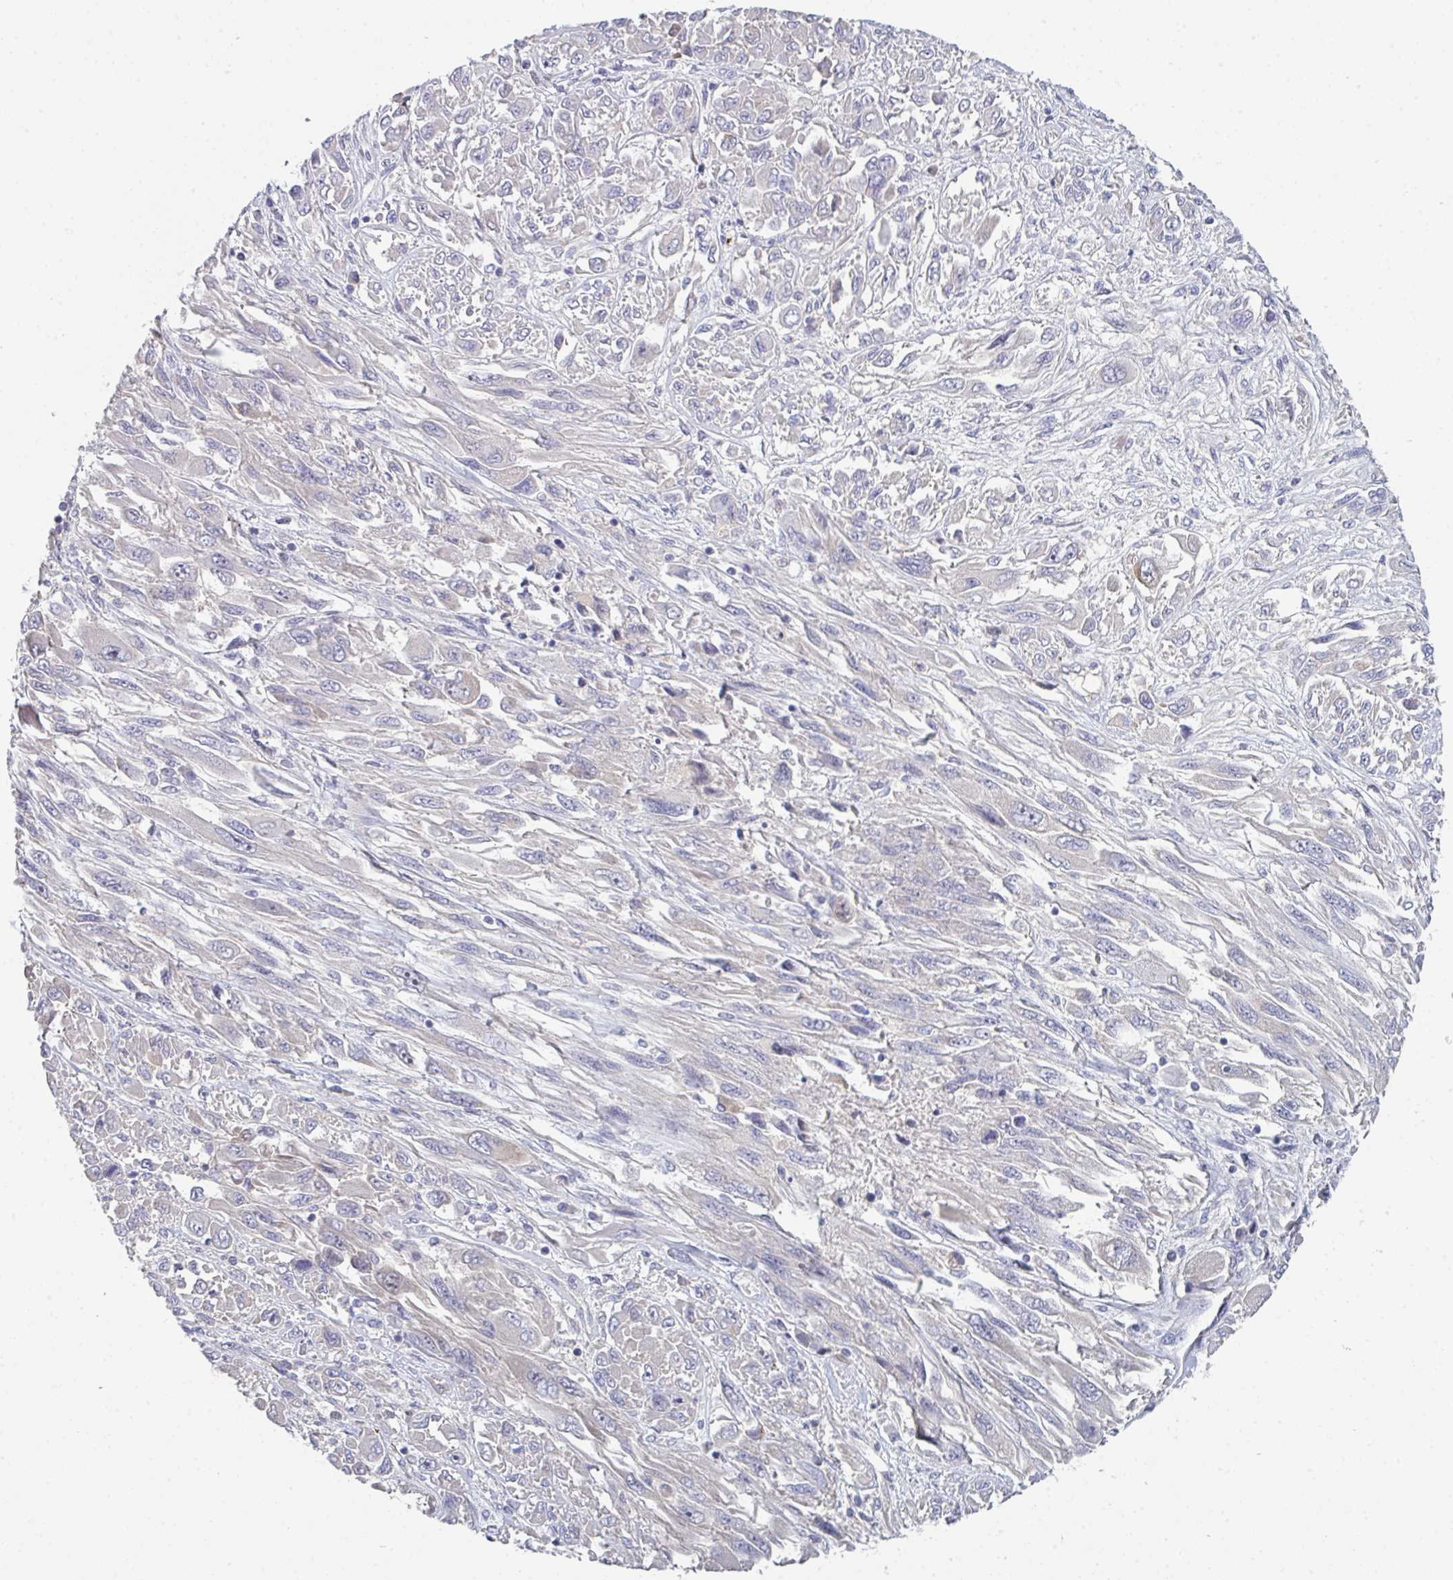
{"staining": {"intensity": "negative", "quantity": "none", "location": "none"}, "tissue": "melanoma", "cell_type": "Tumor cells", "image_type": "cancer", "snomed": [{"axis": "morphology", "description": "Malignant melanoma, NOS"}, {"axis": "topography", "description": "Skin"}], "caption": "An immunohistochemistry image of melanoma is shown. There is no staining in tumor cells of melanoma. (DAB immunohistochemistry (IHC), high magnification).", "gene": "HGFAC", "patient": {"sex": "female", "age": 91}}